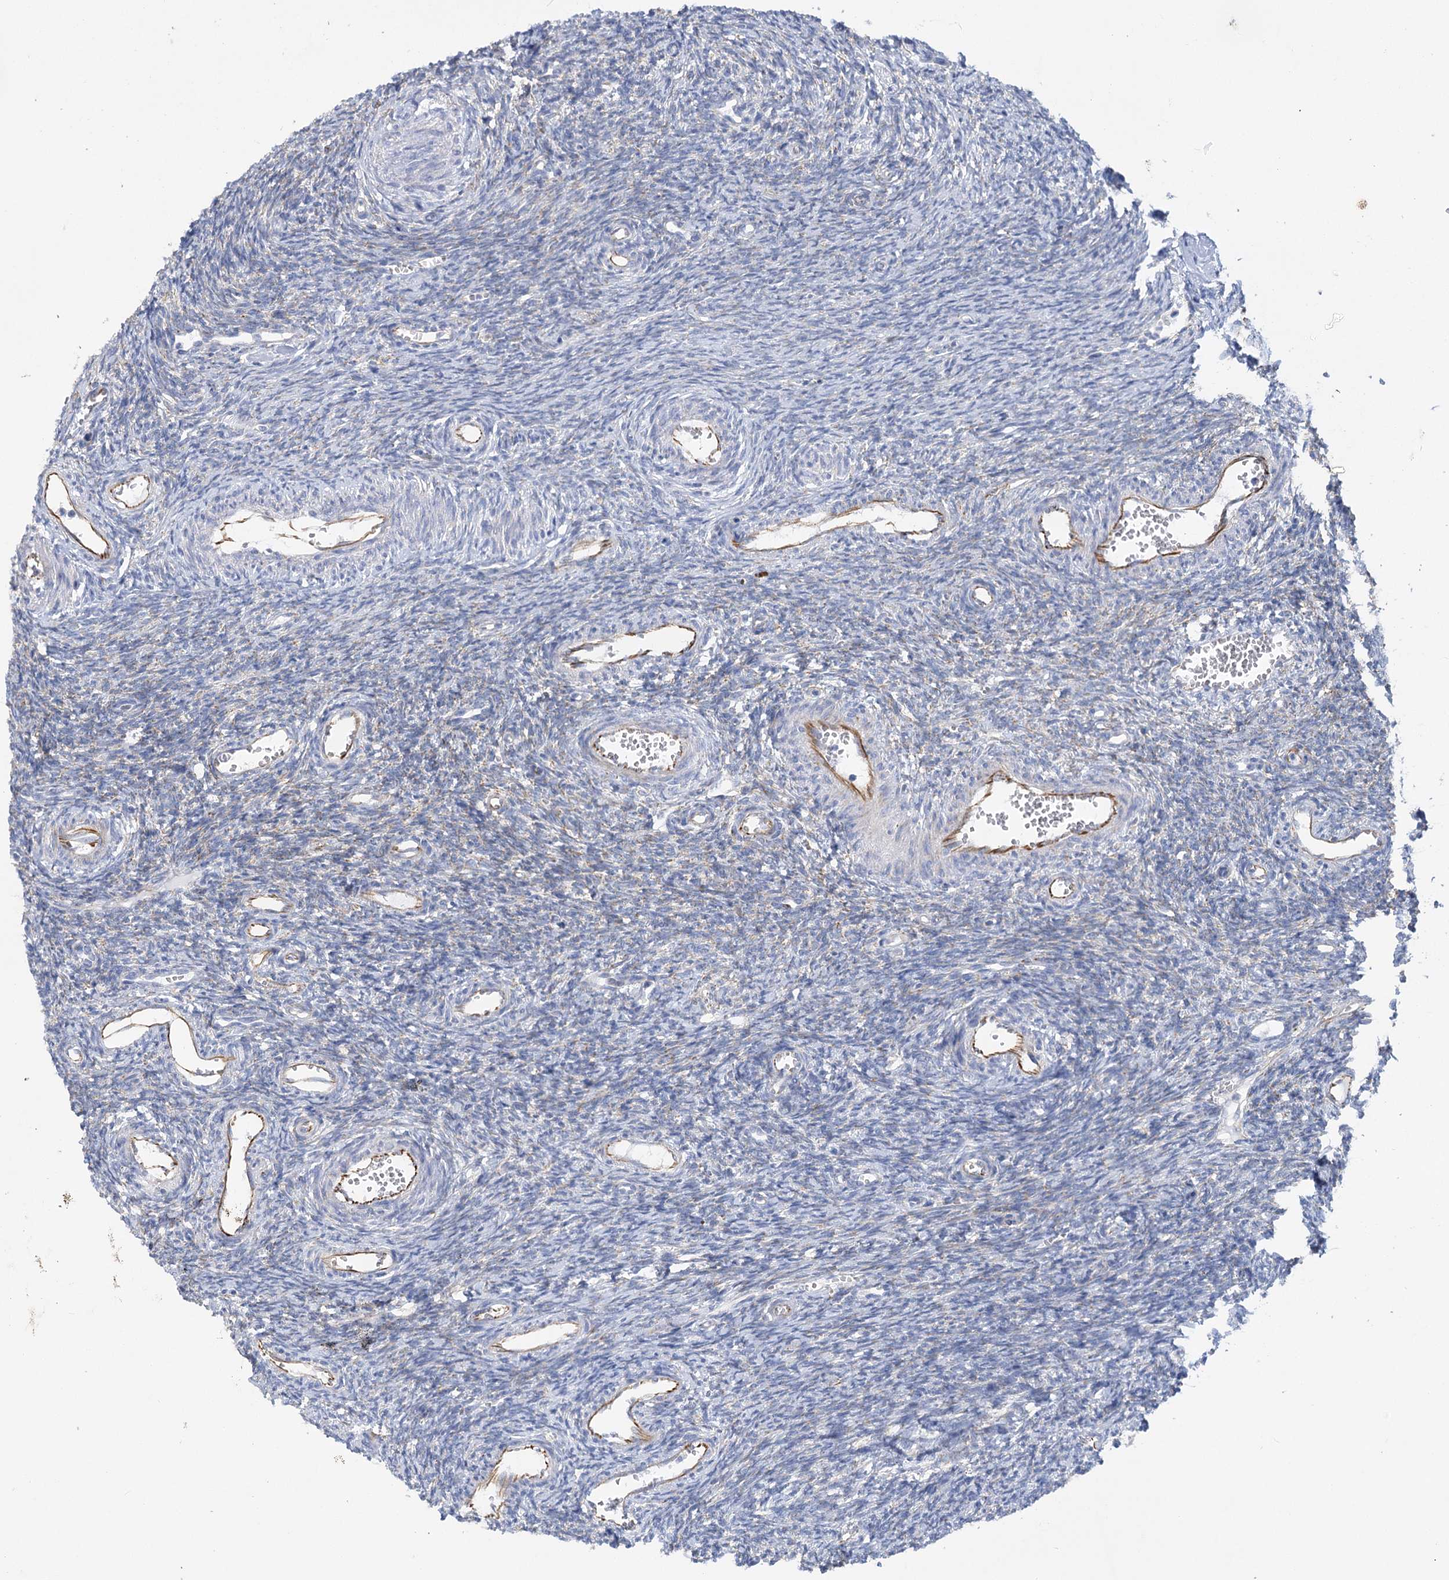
{"staining": {"intensity": "negative", "quantity": "none", "location": "none"}, "tissue": "ovary", "cell_type": "Ovarian stroma cells", "image_type": "normal", "snomed": [{"axis": "morphology", "description": "Normal tissue, NOS"}, {"axis": "topography", "description": "Ovary"}], "caption": "High magnification brightfield microscopy of benign ovary stained with DAB (brown) and counterstained with hematoxylin (blue): ovarian stroma cells show no significant expression.", "gene": "DHTKD1", "patient": {"sex": "female", "age": 39}}